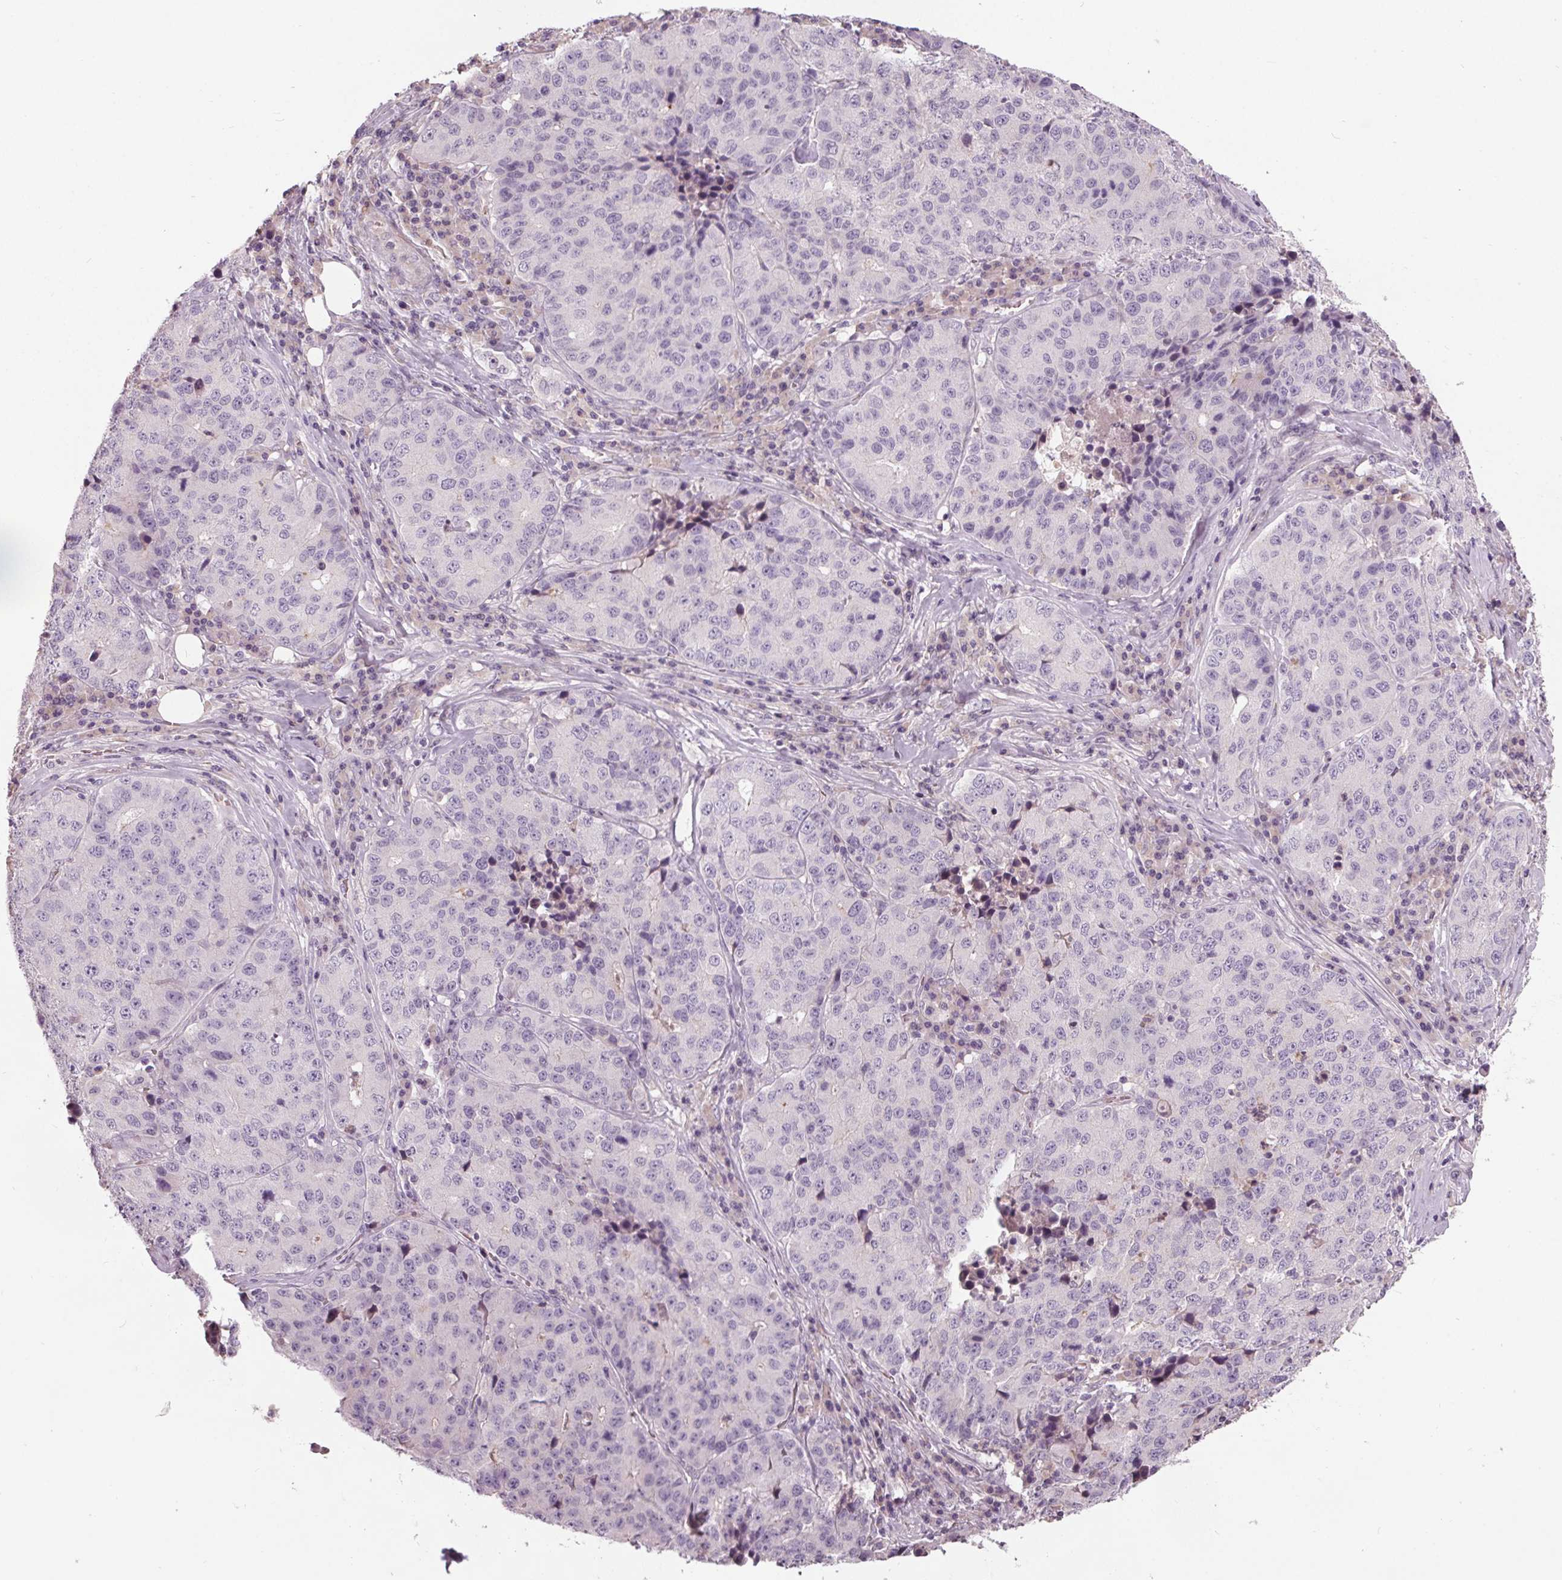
{"staining": {"intensity": "negative", "quantity": "none", "location": "none"}, "tissue": "stomach cancer", "cell_type": "Tumor cells", "image_type": "cancer", "snomed": [{"axis": "morphology", "description": "Adenocarcinoma, NOS"}, {"axis": "topography", "description": "Stomach"}], "caption": "DAB (3,3'-diaminobenzidine) immunohistochemical staining of stomach cancer (adenocarcinoma) shows no significant expression in tumor cells.", "gene": "PDGFD", "patient": {"sex": "male", "age": 71}}